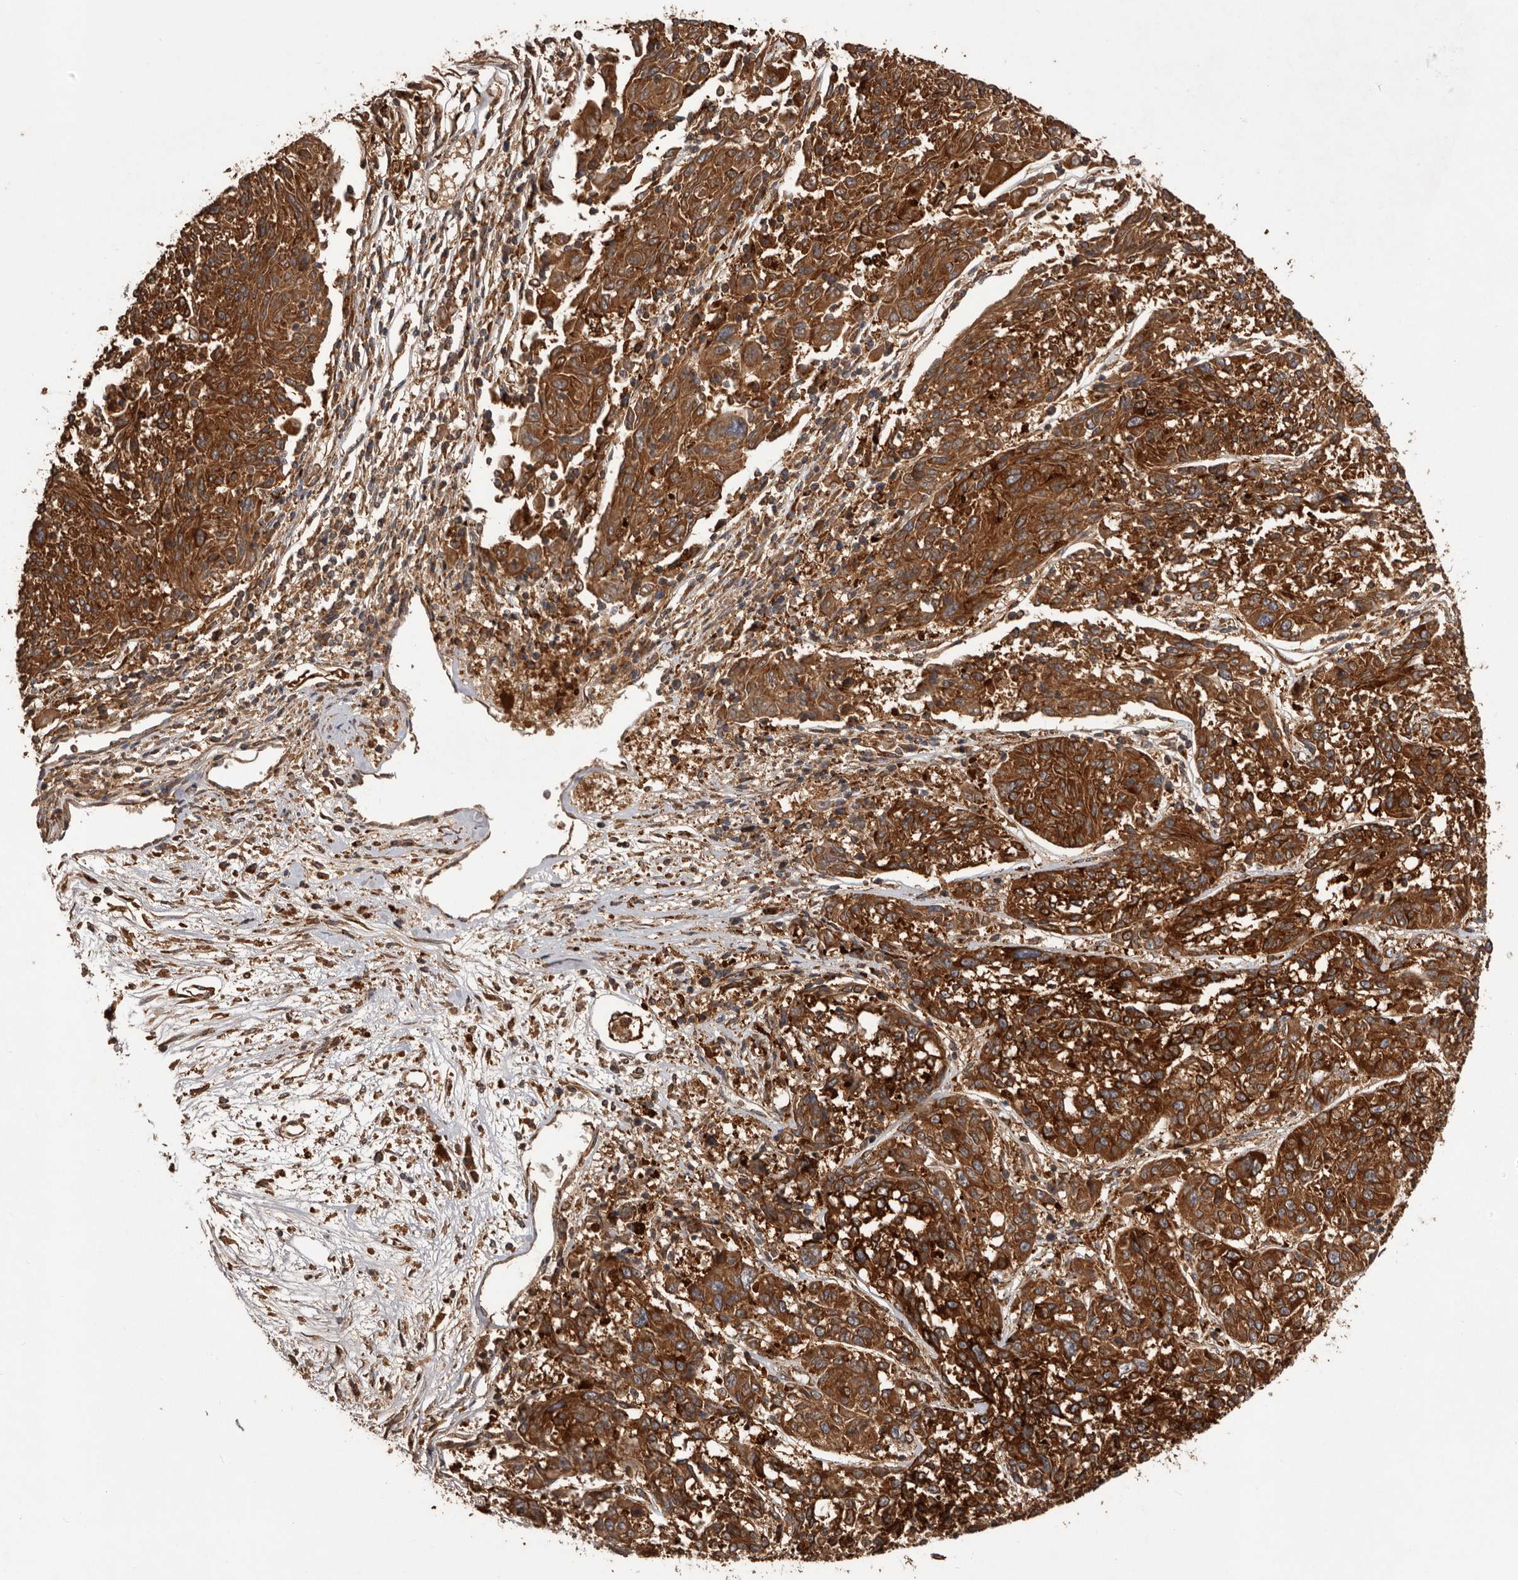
{"staining": {"intensity": "strong", "quantity": ">75%", "location": "cytoplasmic/membranous"}, "tissue": "melanoma", "cell_type": "Tumor cells", "image_type": "cancer", "snomed": [{"axis": "morphology", "description": "Malignant melanoma, NOS"}, {"axis": "topography", "description": "Skin"}], "caption": "The immunohistochemical stain labels strong cytoplasmic/membranous positivity in tumor cells of malignant melanoma tissue.", "gene": "SLC22A3", "patient": {"sex": "male", "age": 53}}